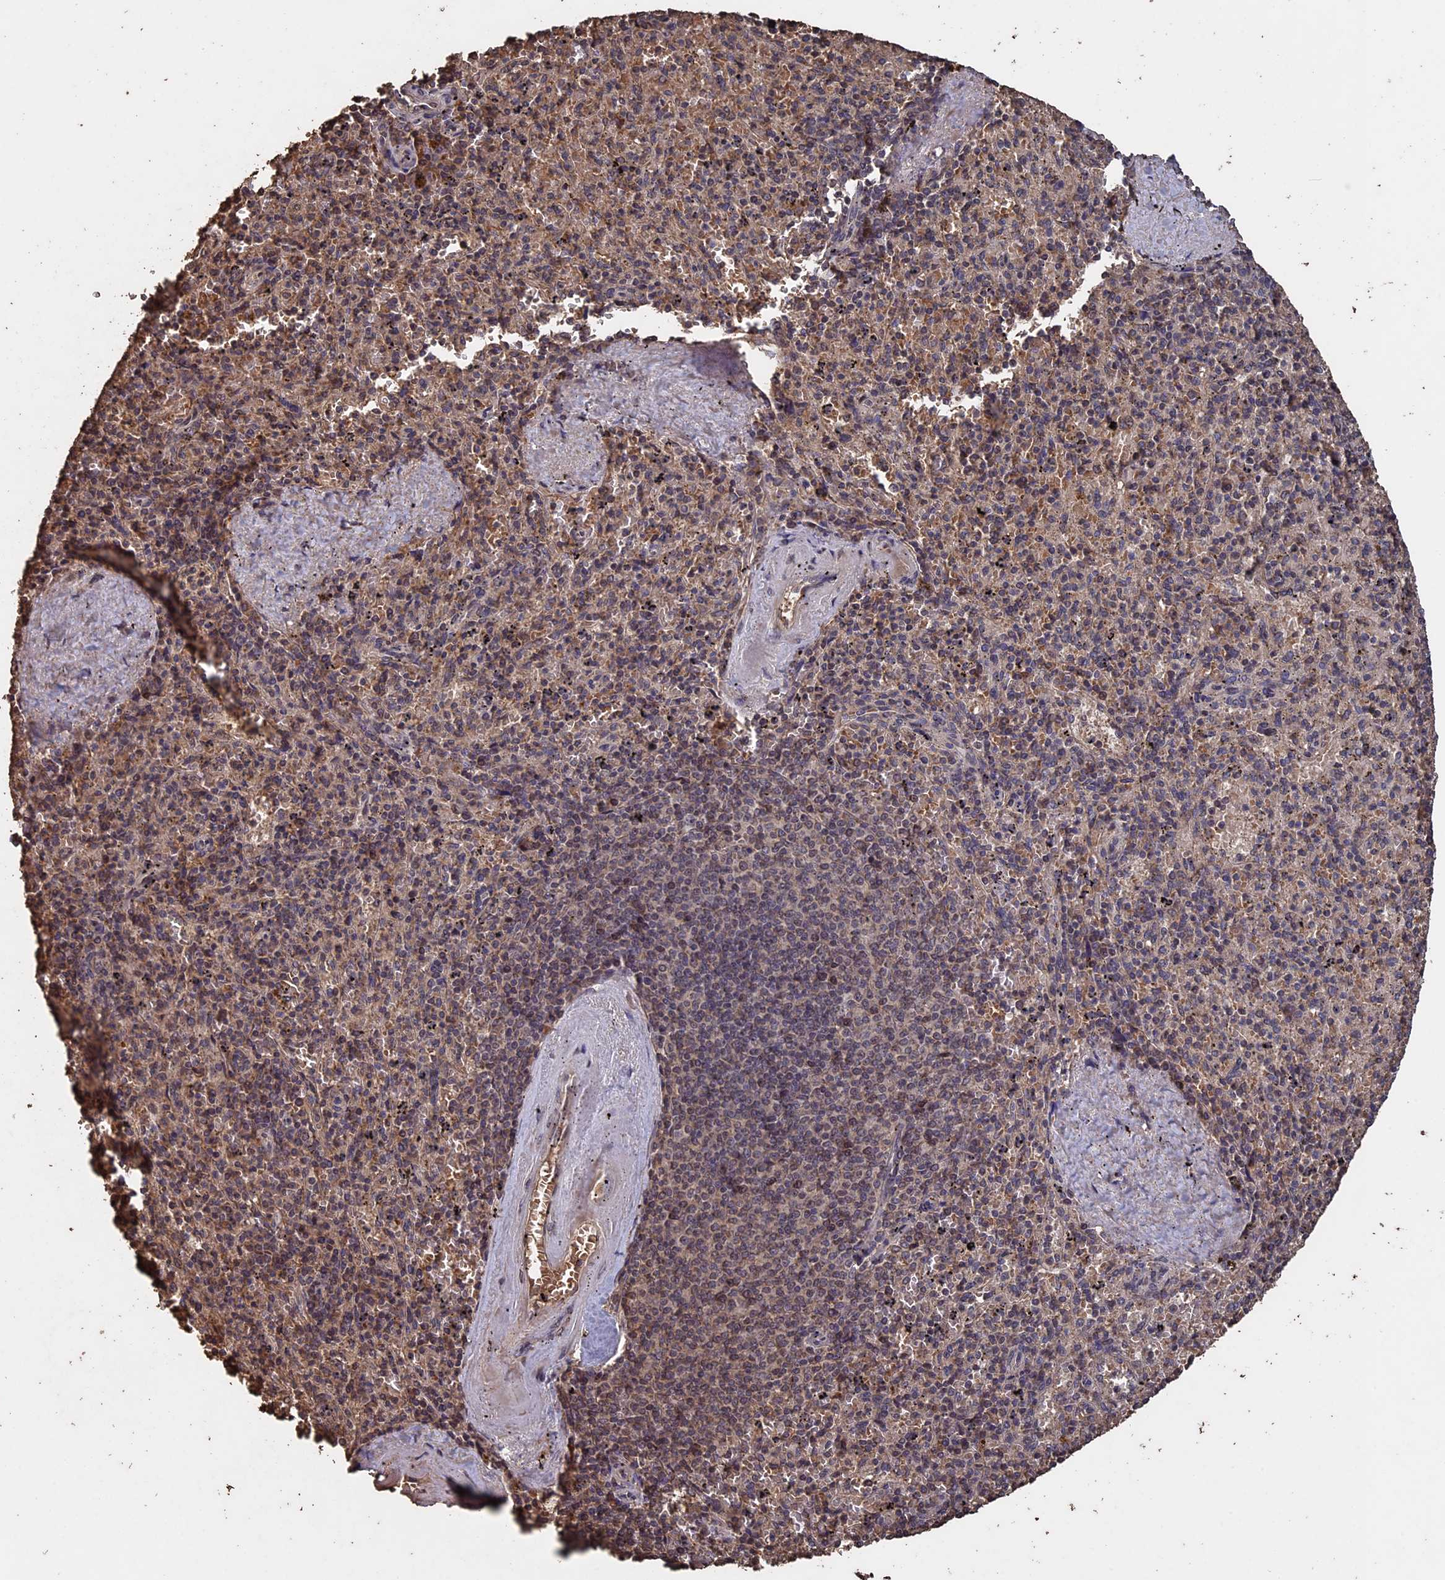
{"staining": {"intensity": "weak", "quantity": "25%-75%", "location": "cytoplasmic/membranous"}, "tissue": "spleen", "cell_type": "Cells in red pulp", "image_type": "normal", "snomed": [{"axis": "morphology", "description": "Normal tissue, NOS"}, {"axis": "topography", "description": "Spleen"}], "caption": "Immunohistochemical staining of unremarkable spleen demonstrates 25%-75% levels of weak cytoplasmic/membranous protein staining in approximately 25%-75% of cells in red pulp. The staining is performed using DAB (3,3'-diaminobenzidine) brown chromogen to label protein expression. The nuclei are counter-stained blue using hematoxylin.", "gene": "HUNK", "patient": {"sex": "male", "age": 82}}